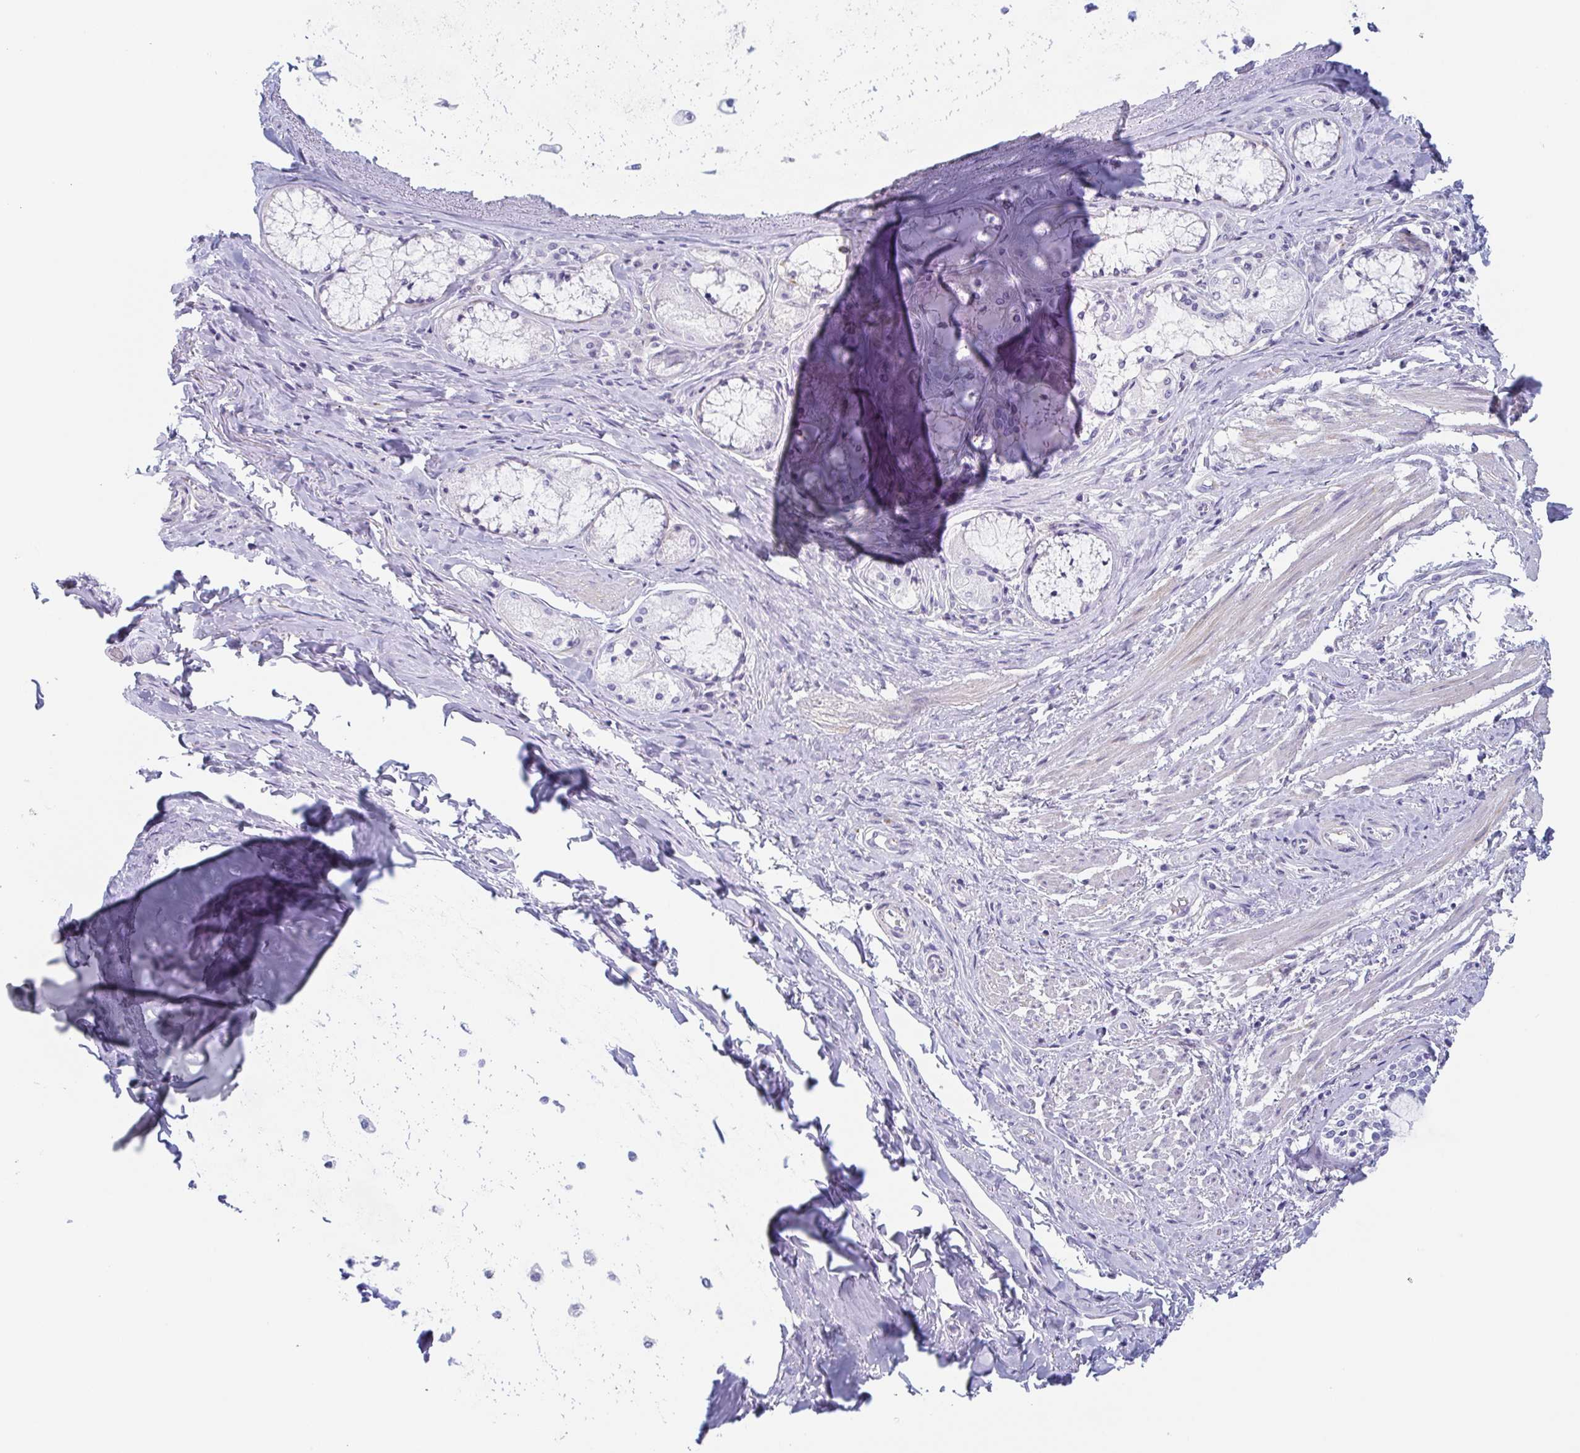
{"staining": {"intensity": "negative", "quantity": "none", "location": "none"}, "tissue": "soft tissue", "cell_type": "Chondrocytes", "image_type": "normal", "snomed": [{"axis": "morphology", "description": "Normal tissue, NOS"}, {"axis": "topography", "description": "Cartilage tissue"}, {"axis": "topography", "description": "Bronchus"}], "caption": "DAB (3,3'-diaminobenzidine) immunohistochemical staining of benign soft tissue shows no significant expression in chondrocytes. (Stains: DAB immunohistochemistry with hematoxylin counter stain, Microscopy: brightfield microscopy at high magnification).", "gene": "TAGLN3", "patient": {"sex": "male", "age": 64}}